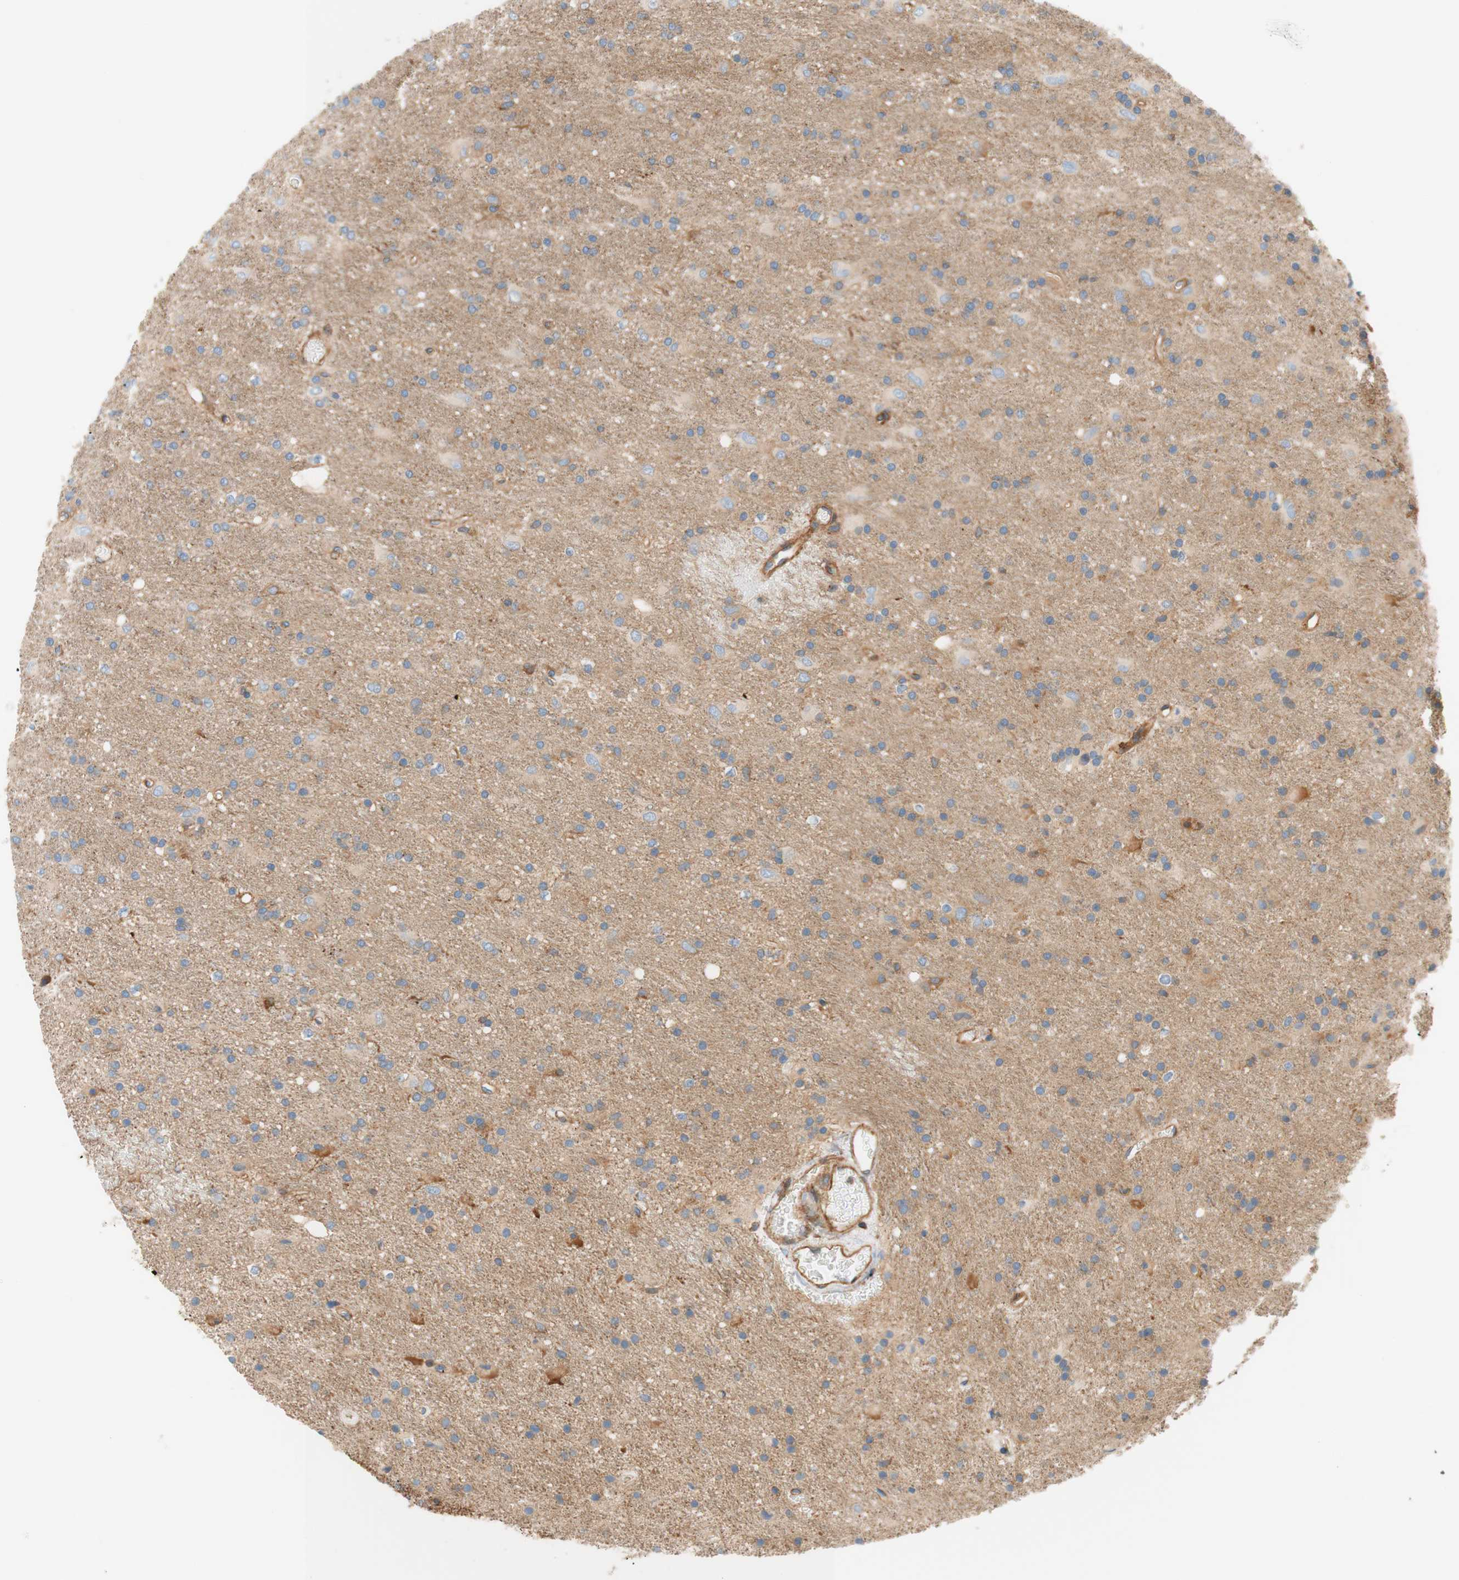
{"staining": {"intensity": "weak", "quantity": "25%-75%", "location": "cytoplasmic/membranous"}, "tissue": "glioma", "cell_type": "Tumor cells", "image_type": "cancer", "snomed": [{"axis": "morphology", "description": "Glioma, malignant, Low grade"}, {"axis": "topography", "description": "Brain"}], "caption": "Protein expression analysis of human glioma reveals weak cytoplasmic/membranous staining in about 25%-75% of tumor cells.", "gene": "VPS26A", "patient": {"sex": "male", "age": 77}}